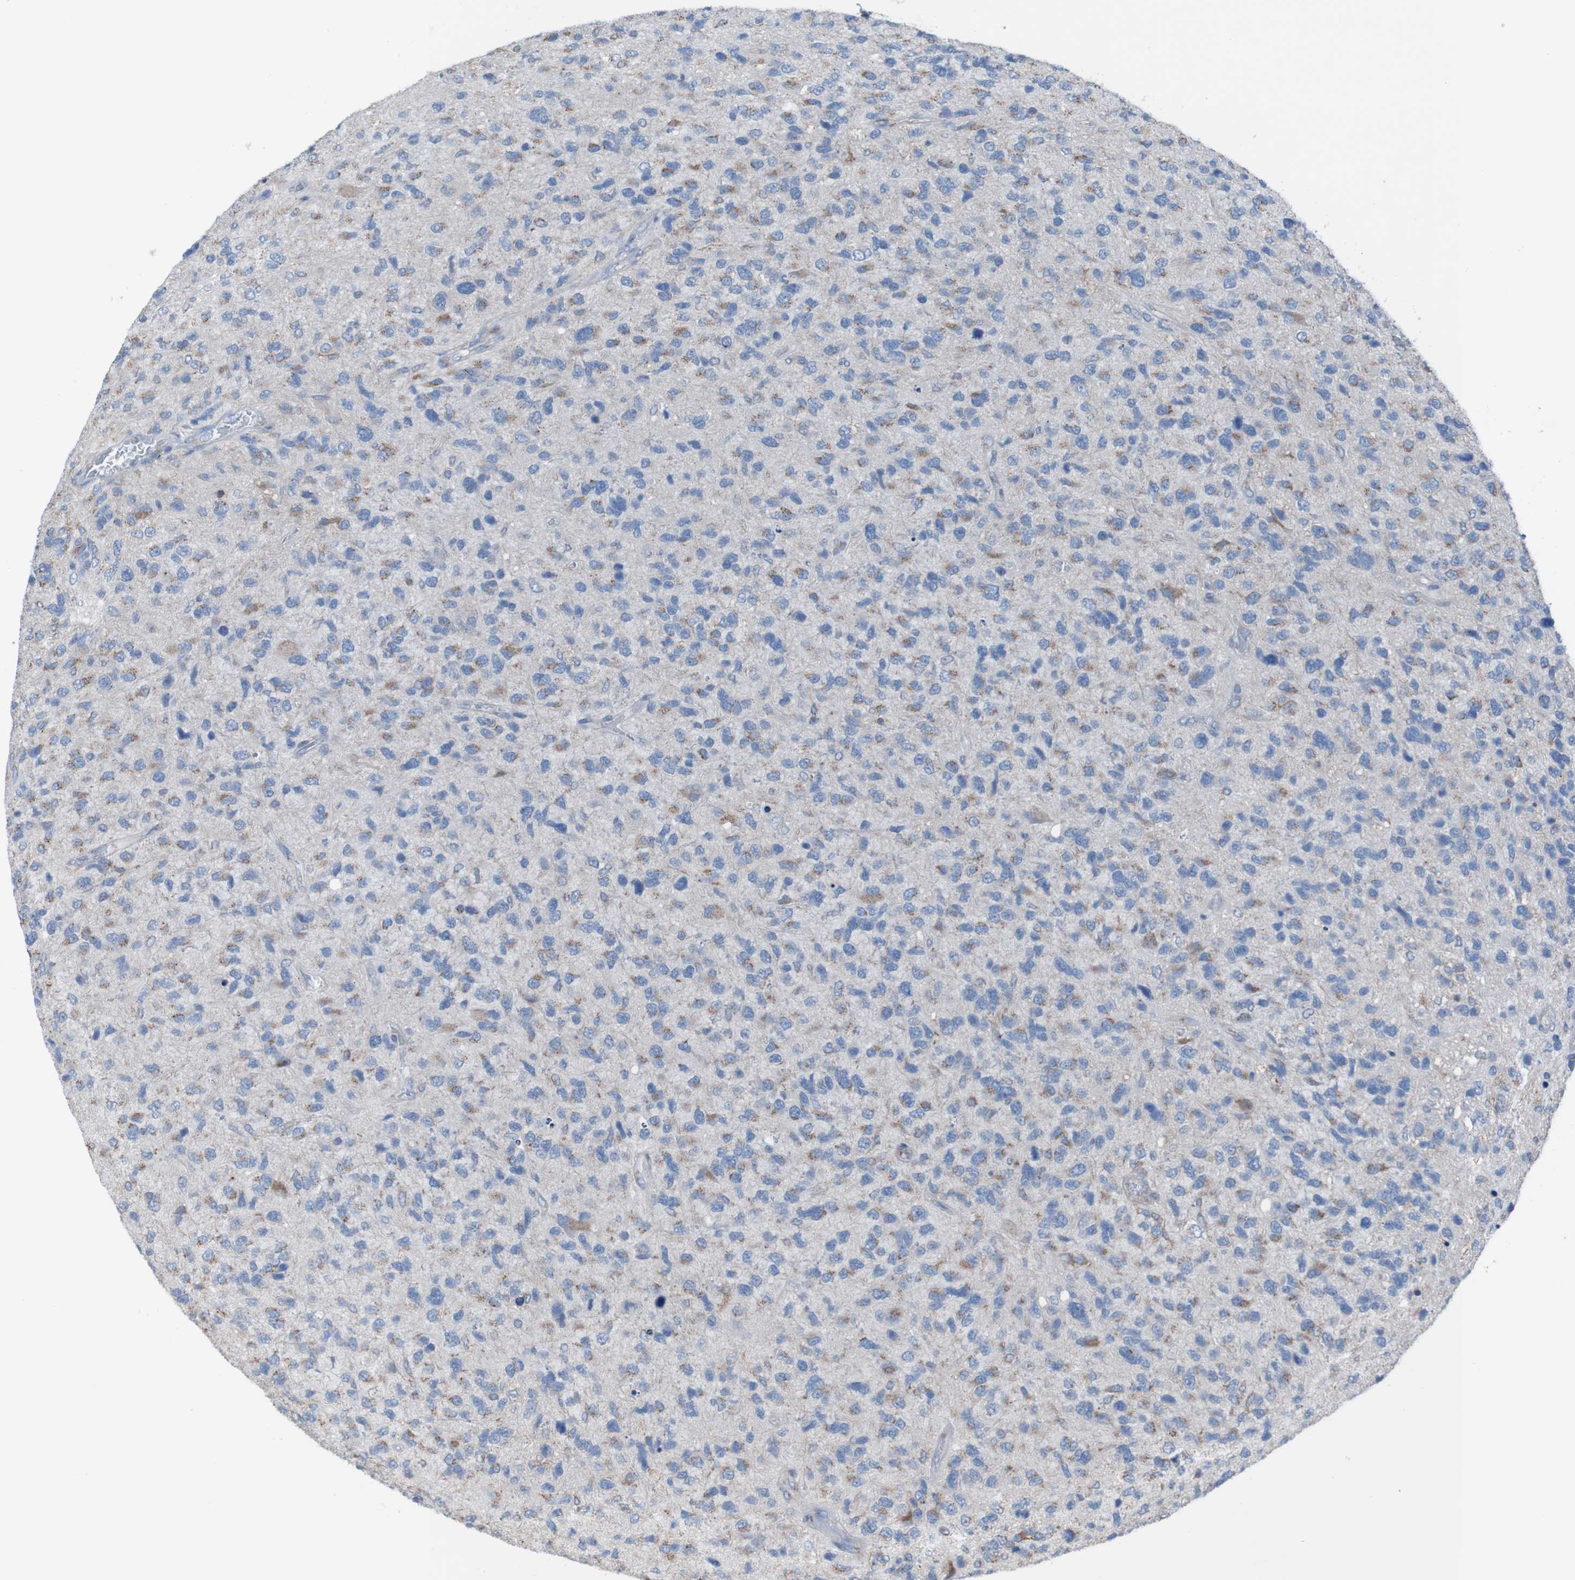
{"staining": {"intensity": "moderate", "quantity": "25%-75%", "location": "cytoplasmic/membranous"}, "tissue": "glioma", "cell_type": "Tumor cells", "image_type": "cancer", "snomed": [{"axis": "morphology", "description": "Glioma, malignant, High grade"}, {"axis": "topography", "description": "Brain"}], "caption": "Immunohistochemical staining of glioma displays medium levels of moderate cytoplasmic/membranous protein expression in approximately 25%-75% of tumor cells.", "gene": "MINAR1", "patient": {"sex": "female", "age": 58}}